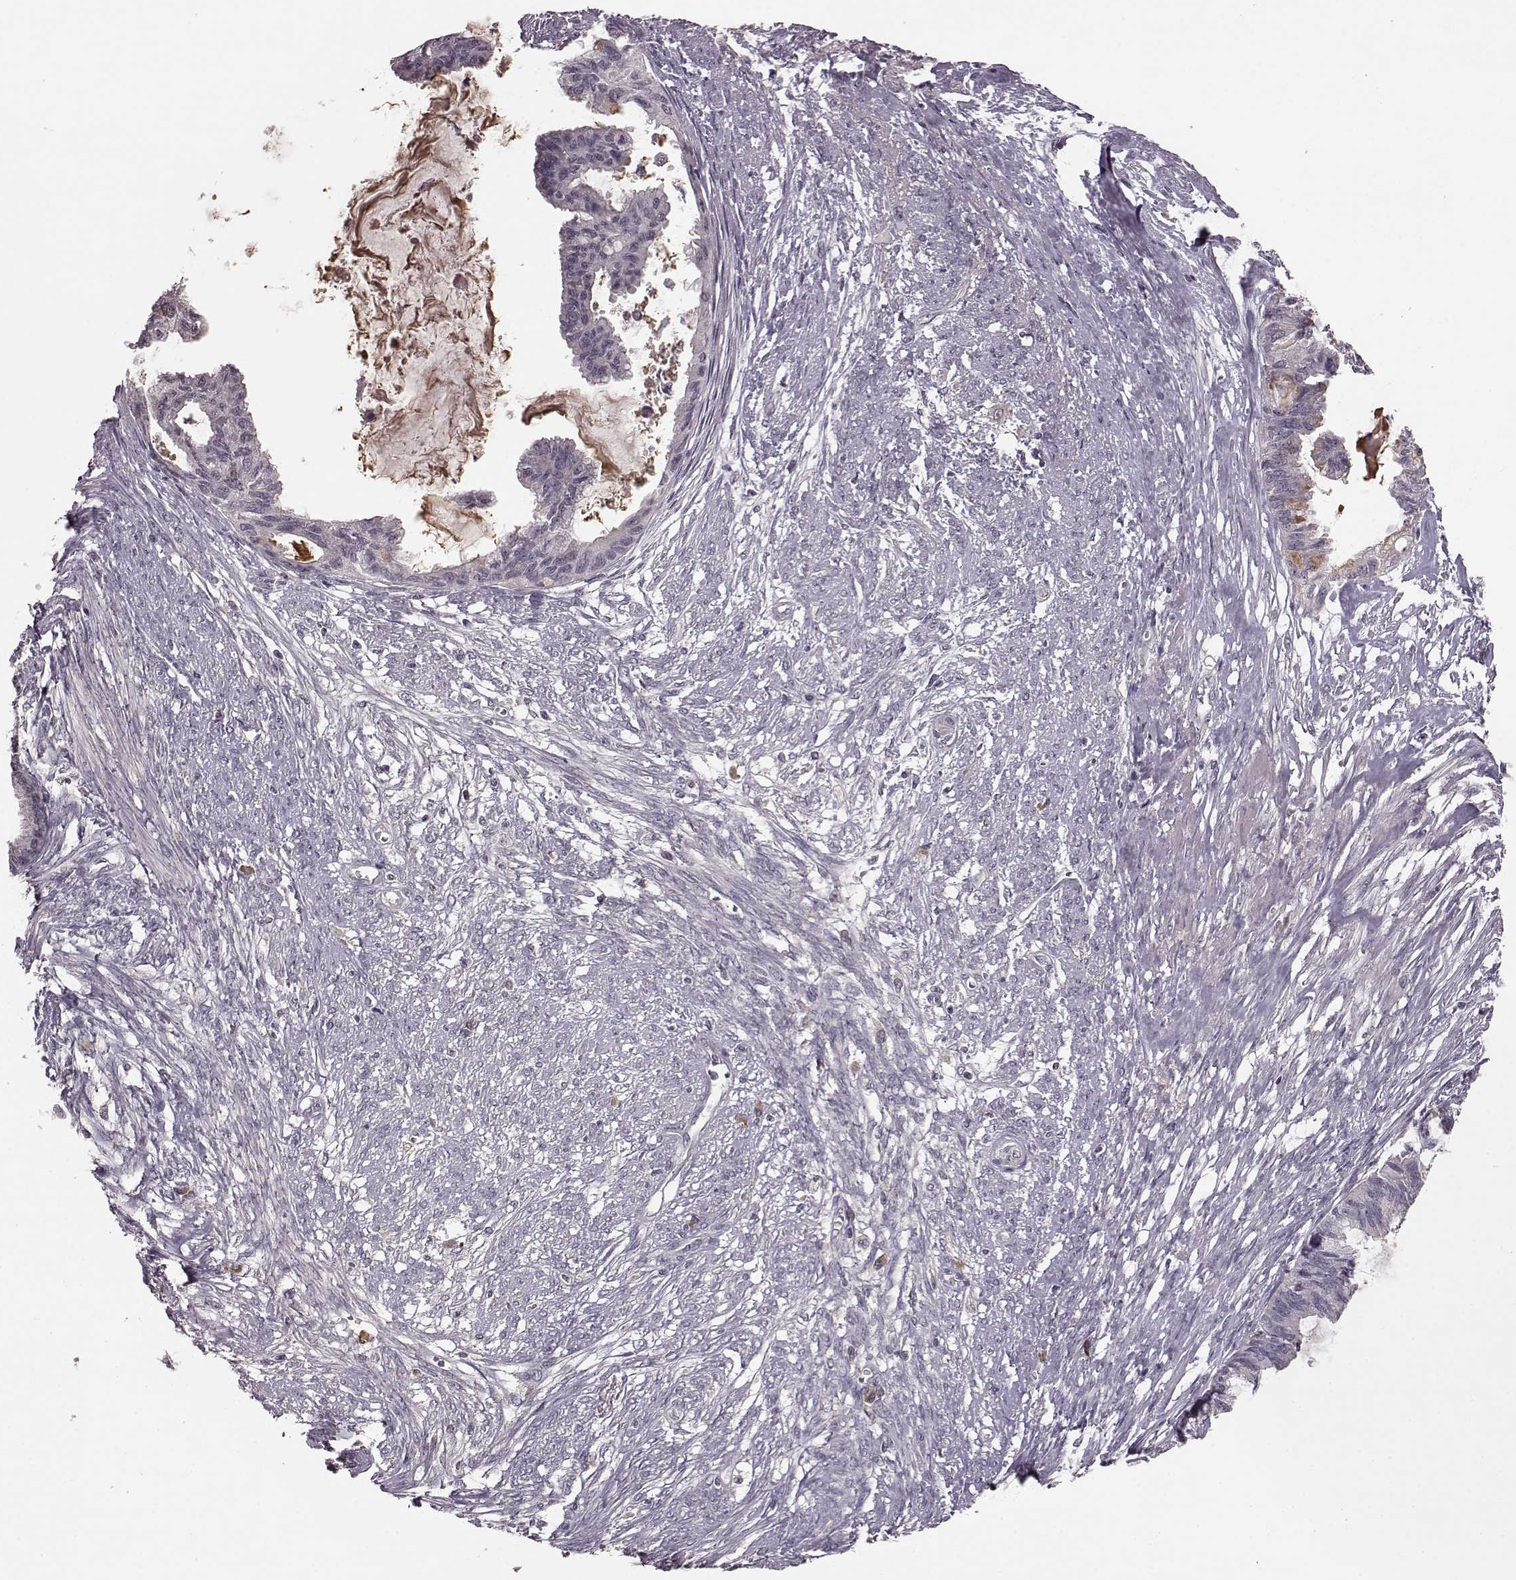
{"staining": {"intensity": "negative", "quantity": "none", "location": "none"}, "tissue": "endometrial cancer", "cell_type": "Tumor cells", "image_type": "cancer", "snomed": [{"axis": "morphology", "description": "Adenocarcinoma, NOS"}, {"axis": "topography", "description": "Endometrium"}], "caption": "This is an IHC histopathology image of adenocarcinoma (endometrial). There is no positivity in tumor cells.", "gene": "NRL", "patient": {"sex": "female", "age": 86}}